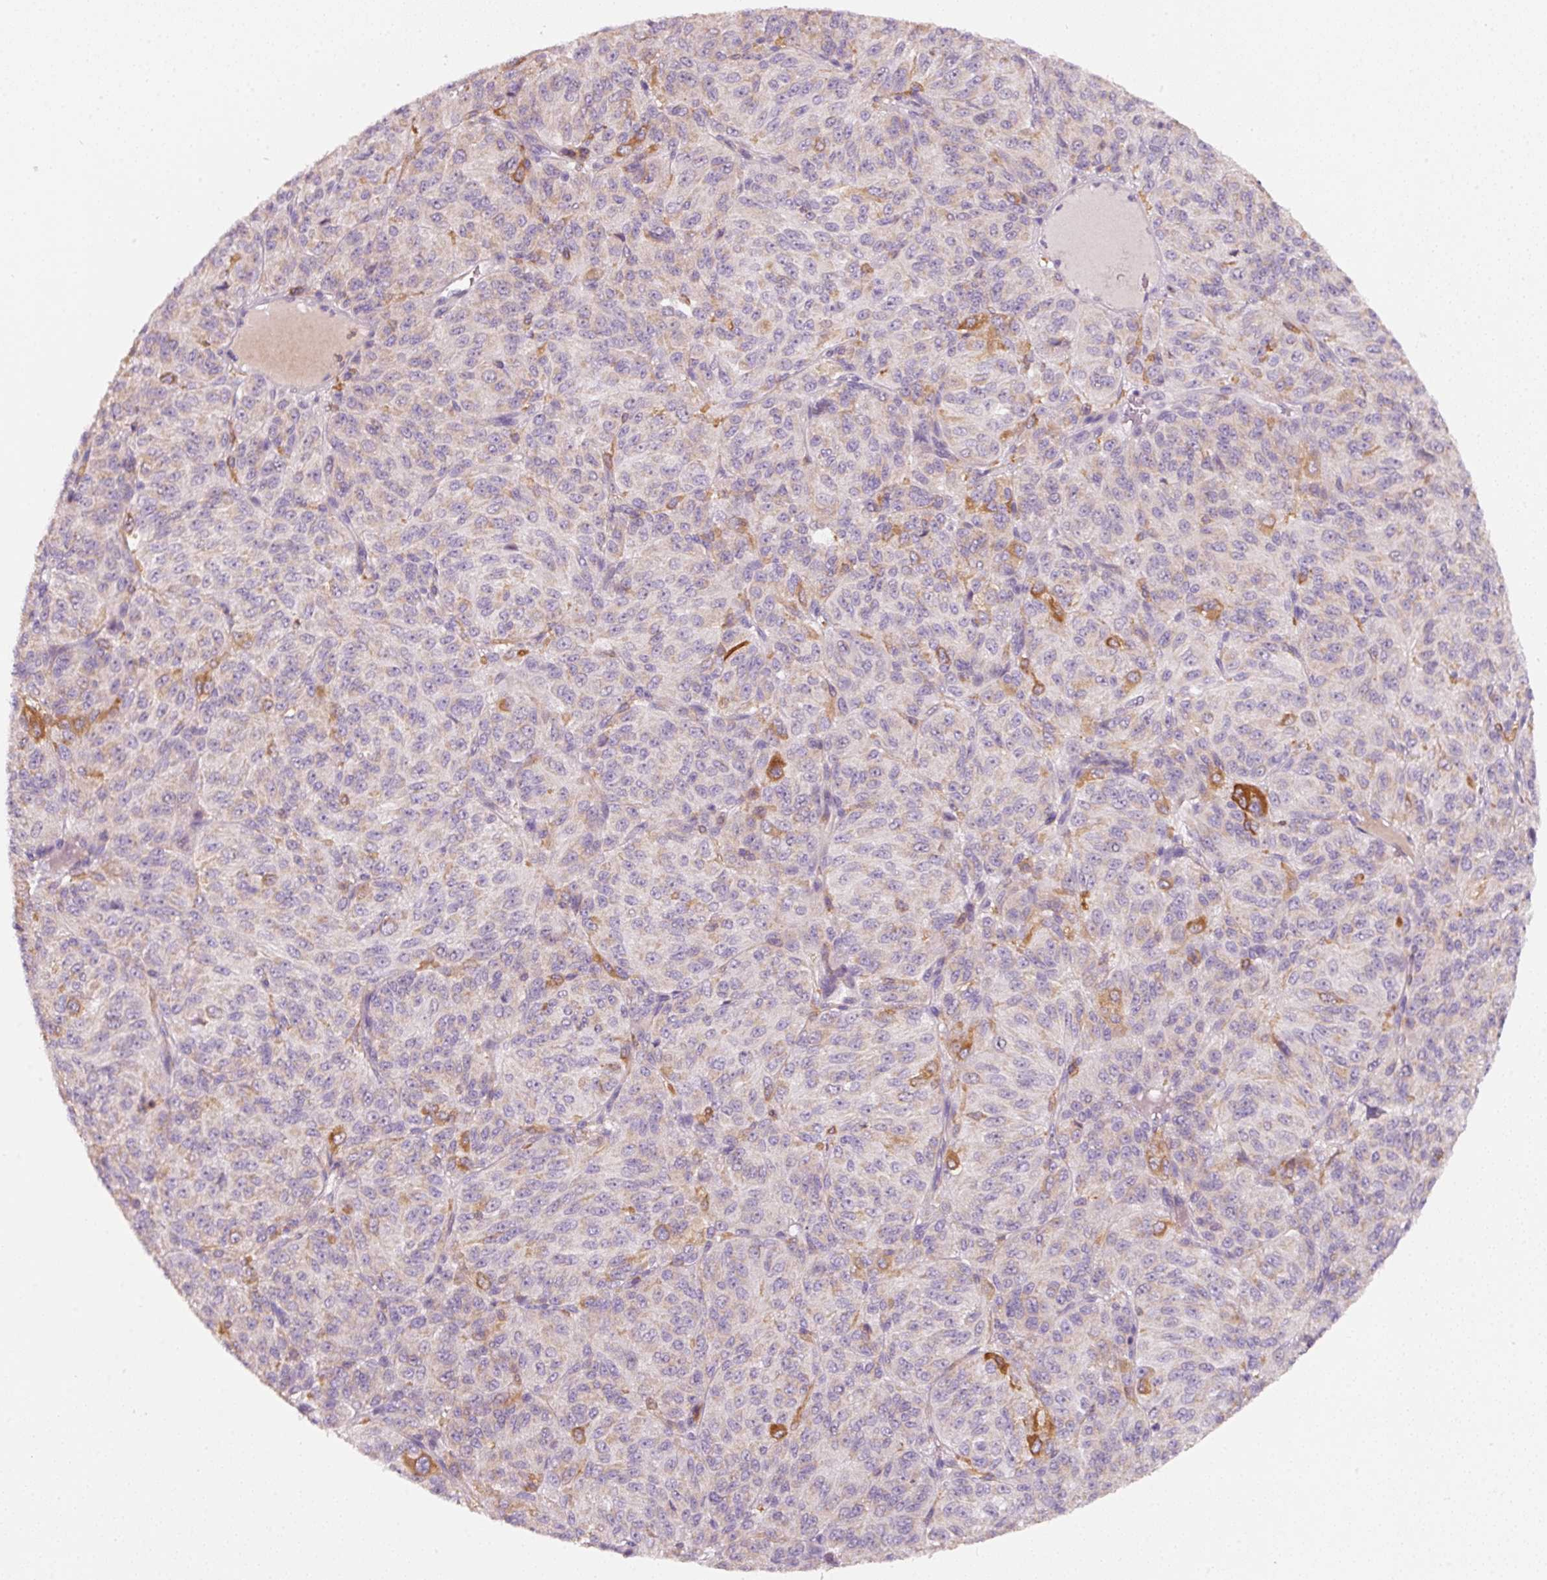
{"staining": {"intensity": "strong", "quantity": "<25%", "location": "cytoplasmic/membranous"}, "tissue": "melanoma", "cell_type": "Tumor cells", "image_type": "cancer", "snomed": [{"axis": "morphology", "description": "Malignant melanoma, Metastatic site"}, {"axis": "topography", "description": "Brain"}], "caption": "Tumor cells reveal strong cytoplasmic/membranous positivity in about <25% of cells in melanoma. Using DAB (brown) and hematoxylin (blue) stains, captured at high magnification using brightfield microscopy.", "gene": "IQGAP2", "patient": {"sex": "female", "age": 56}}